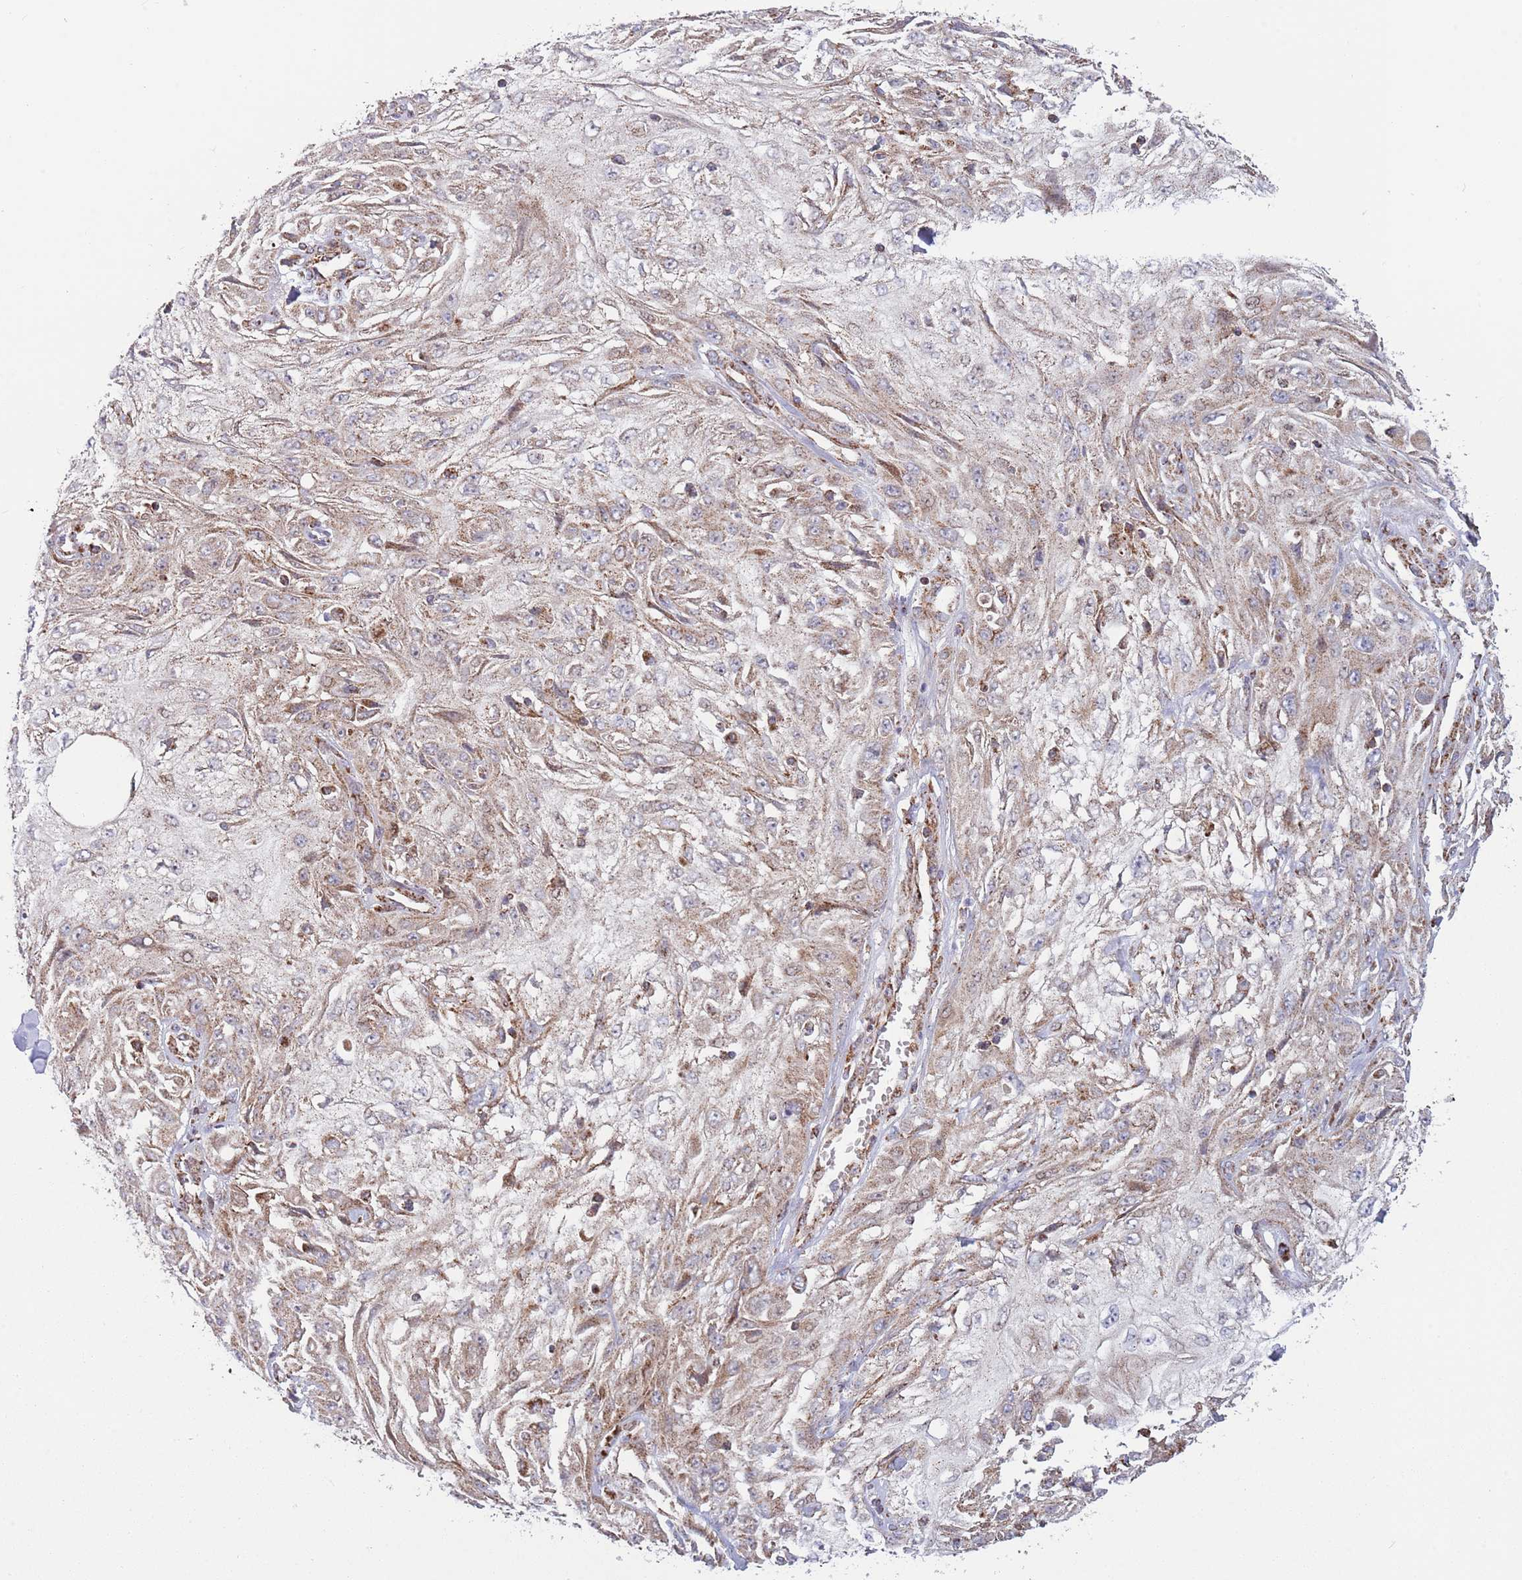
{"staining": {"intensity": "weak", "quantity": "25%-75%", "location": "cytoplasmic/membranous"}, "tissue": "skin cancer", "cell_type": "Tumor cells", "image_type": "cancer", "snomed": [{"axis": "morphology", "description": "Squamous cell carcinoma, NOS"}, {"axis": "topography", "description": "Skin"}], "caption": "Immunohistochemical staining of human squamous cell carcinoma (skin) displays low levels of weak cytoplasmic/membranous staining in approximately 25%-75% of tumor cells. (DAB IHC with brightfield microscopy, high magnification).", "gene": "ATP5PD", "patient": {"sex": "male", "age": 75}}